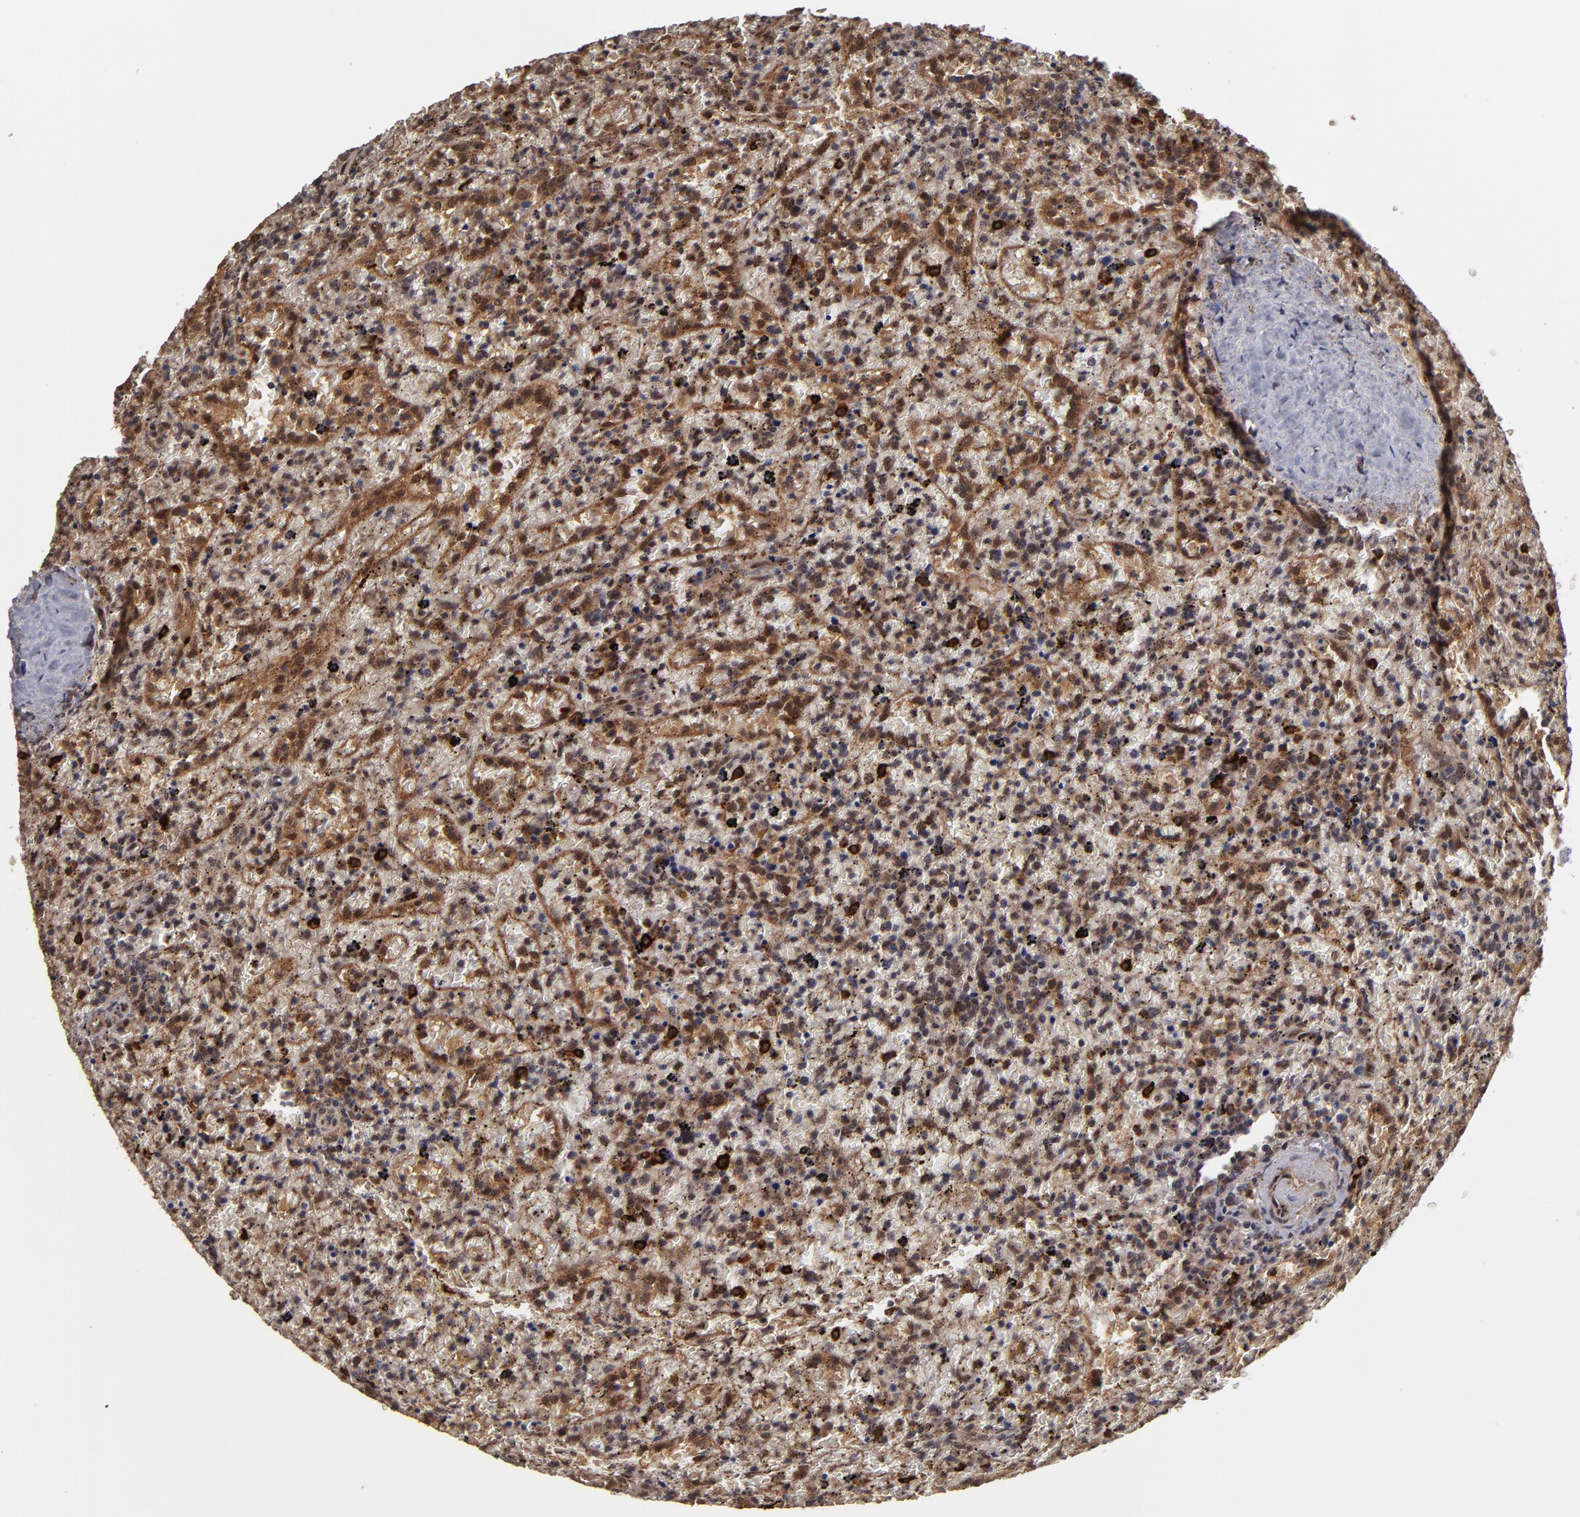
{"staining": {"intensity": "weak", "quantity": "25%-75%", "location": "cytoplasmic/membranous"}, "tissue": "lymphoma", "cell_type": "Tumor cells", "image_type": "cancer", "snomed": [{"axis": "morphology", "description": "Malignant lymphoma, non-Hodgkin's type, High grade"}, {"axis": "topography", "description": "Spleen"}, {"axis": "topography", "description": "Lymph node"}], "caption": "Protein expression analysis of lymphoma displays weak cytoplasmic/membranous staining in approximately 25%-75% of tumor cells.", "gene": "CUL5", "patient": {"sex": "female", "age": 70}}